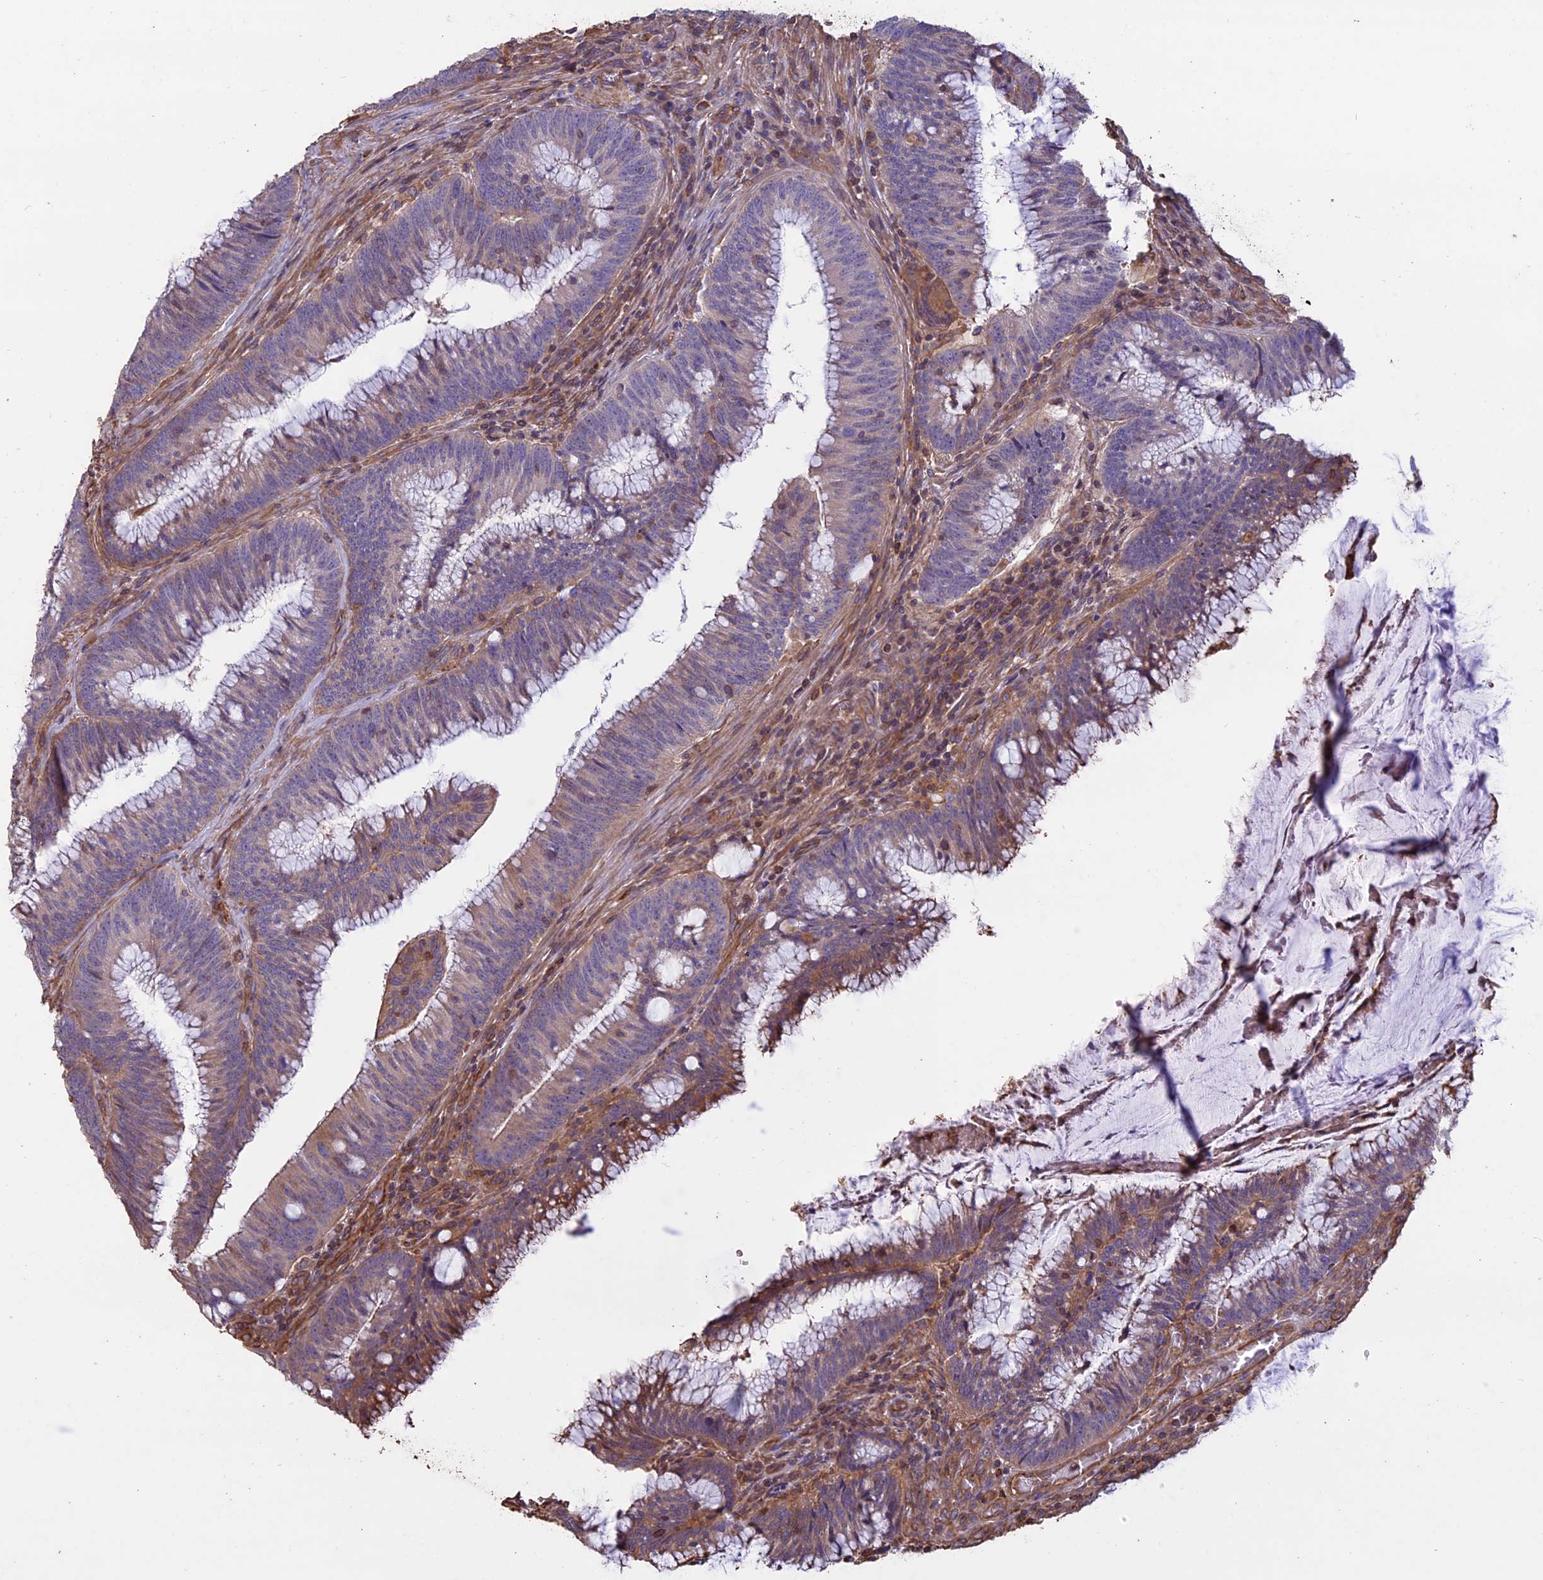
{"staining": {"intensity": "weak", "quantity": "25%-75%", "location": "cytoplasmic/membranous"}, "tissue": "colorectal cancer", "cell_type": "Tumor cells", "image_type": "cancer", "snomed": [{"axis": "morphology", "description": "Adenocarcinoma, NOS"}, {"axis": "topography", "description": "Rectum"}], "caption": "Immunohistochemistry (IHC) micrograph of neoplastic tissue: human colorectal cancer stained using immunohistochemistry exhibits low levels of weak protein expression localized specifically in the cytoplasmic/membranous of tumor cells, appearing as a cytoplasmic/membranous brown color.", "gene": "CCDC148", "patient": {"sex": "female", "age": 77}}